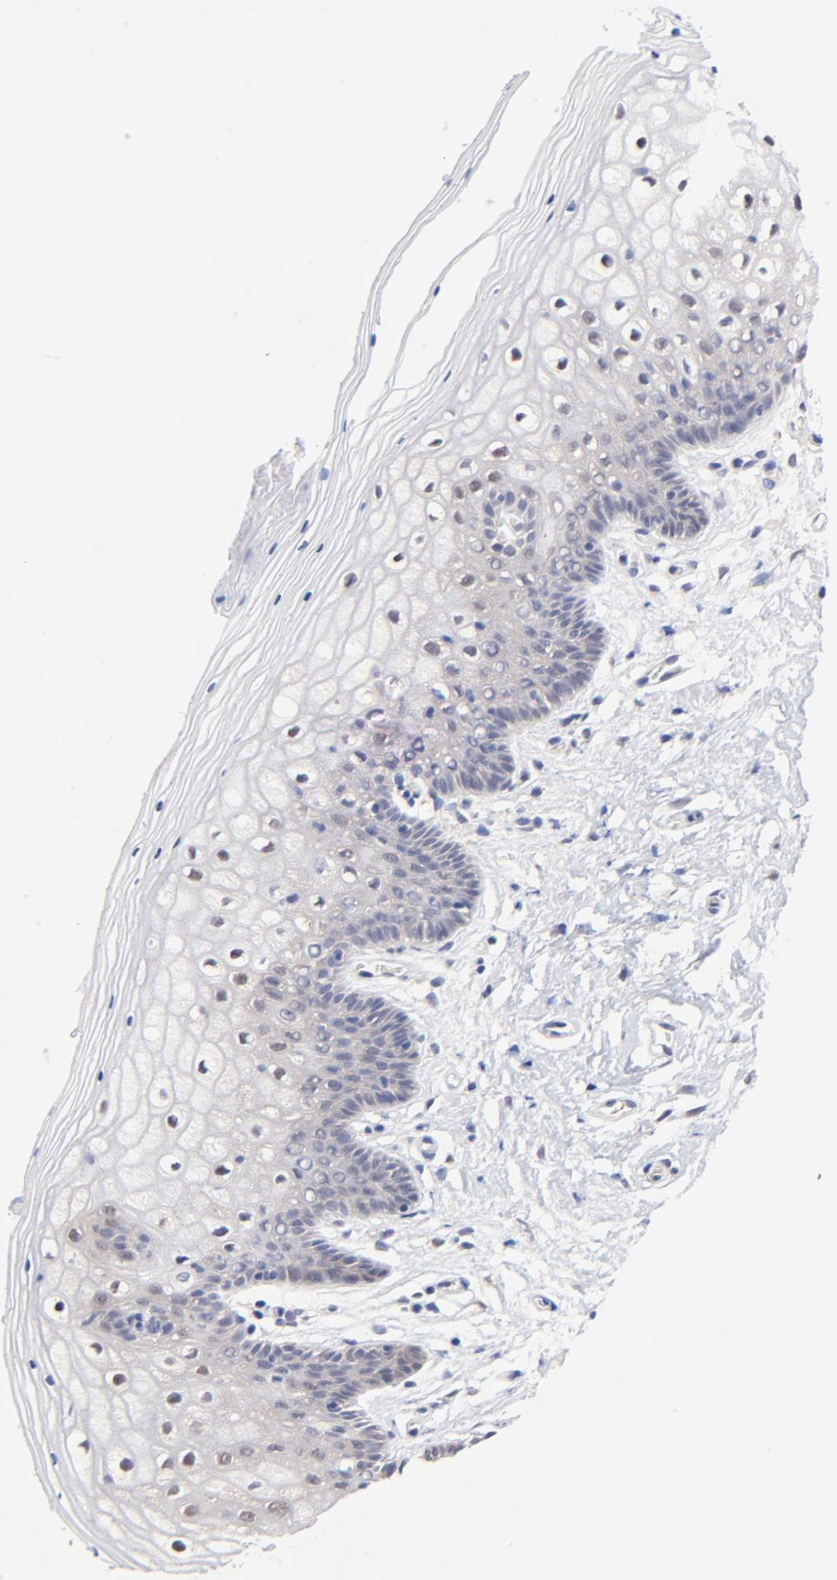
{"staining": {"intensity": "negative", "quantity": "none", "location": "none"}, "tissue": "vagina", "cell_type": "Squamous epithelial cells", "image_type": "normal", "snomed": [{"axis": "morphology", "description": "Normal tissue, NOS"}, {"axis": "topography", "description": "Vagina"}], "caption": "Micrograph shows no protein positivity in squamous epithelial cells of unremarkable vagina. The staining was performed using DAB (3,3'-diaminobenzidine) to visualize the protein expression in brown, while the nuclei were stained in blue with hematoxylin (Magnification: 20x).", "gene": "TXNL1", "patient": {"sex": "female", "age": 46}}